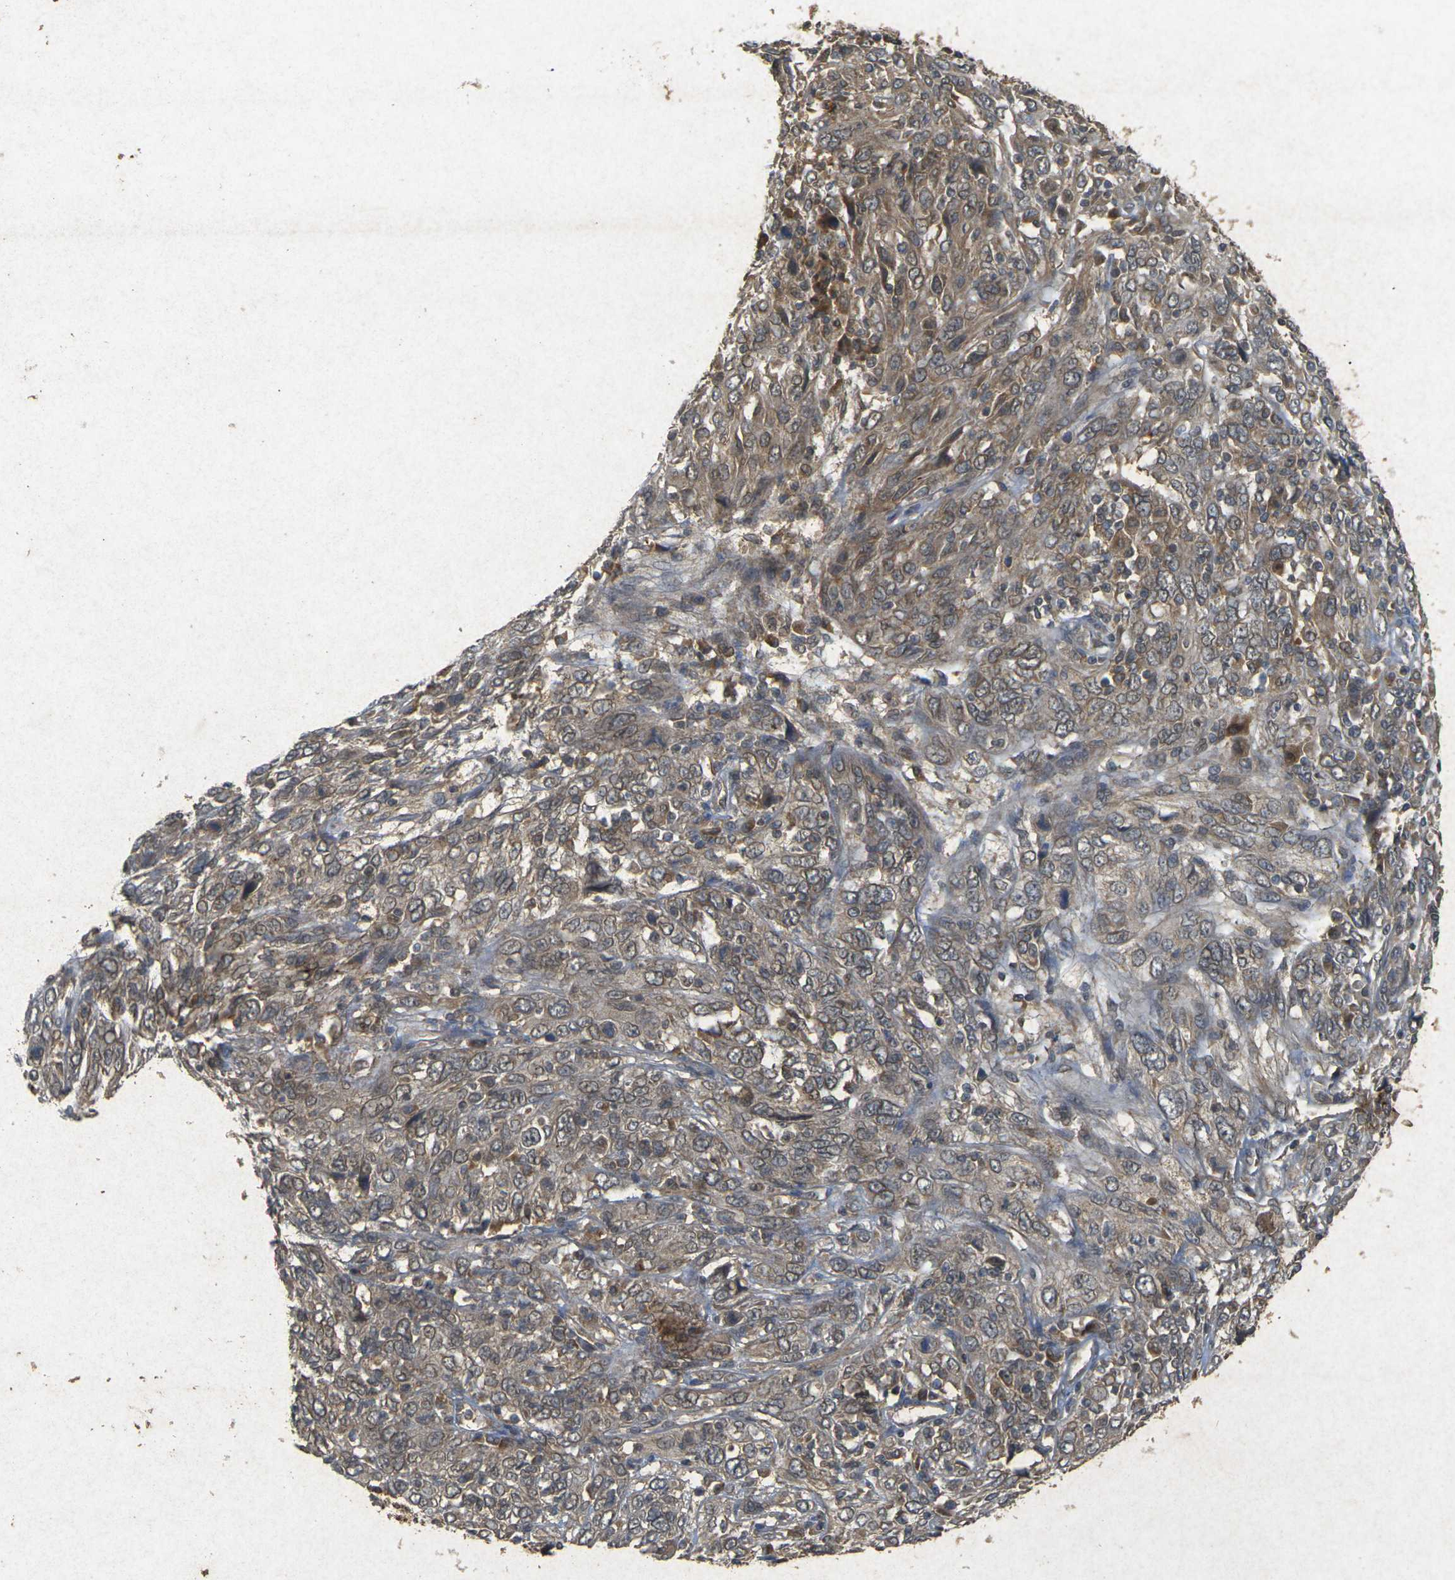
{"staining": {"intensity": "weak", "quantity": ">75%", "location": "cytoplasmic/membranous"}, "tissue": "cervical cancer", "cell_type": "Tumor cells", "image_type": "cancer", "snomed": [{"axis": "morphology", "description": "Squamous cell carcinoma, NOS"}, {"axis": "topography", "description": "Cervix"}], "caption": "Immunohistochemical staining of squamous cell carcinoma (cervical) displays low levels of weak cytoplasmic/membranous protein positivity in about >75% of tumor cells.", "gene": "ERN1", "patient": {"sex": "female", "age": 46}}